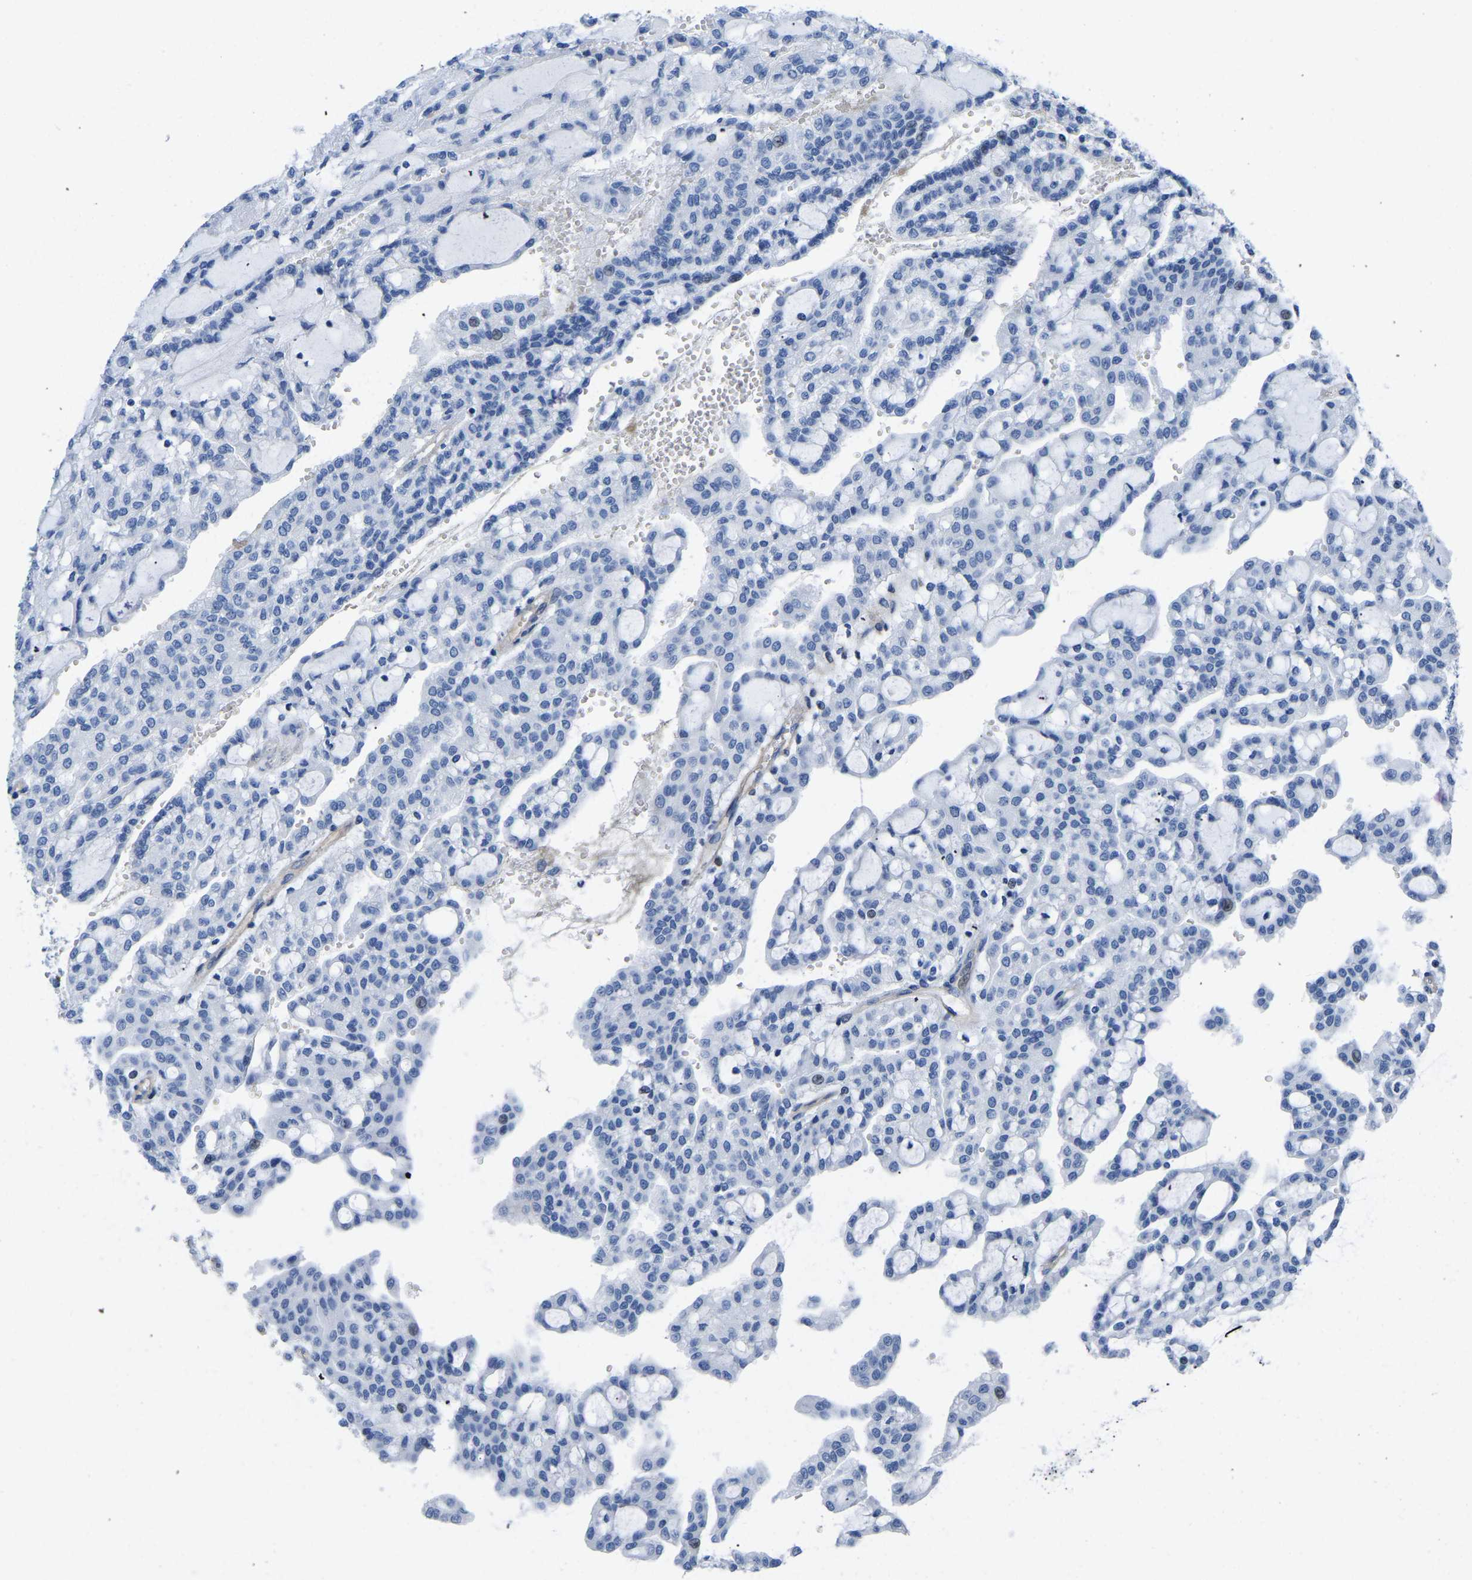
{"staining": {"intensity": "negative", "quantity": "none", "location": "none"}, "tissue": "renal cancer", "cell_type": "Tumor cells", "image_type": "cancer", "snomed": [{"axis": "morphology", "description": "Adenocarcinoma, NOS"}, {"axis": "topography", "description": "Kidney"}], "caption": "An image of human renal cancer (adenocarcinoma) is negative for staining in tumor cells.", "gene": "UPK3A", "patient": {"sex": "male", "age": 63}}